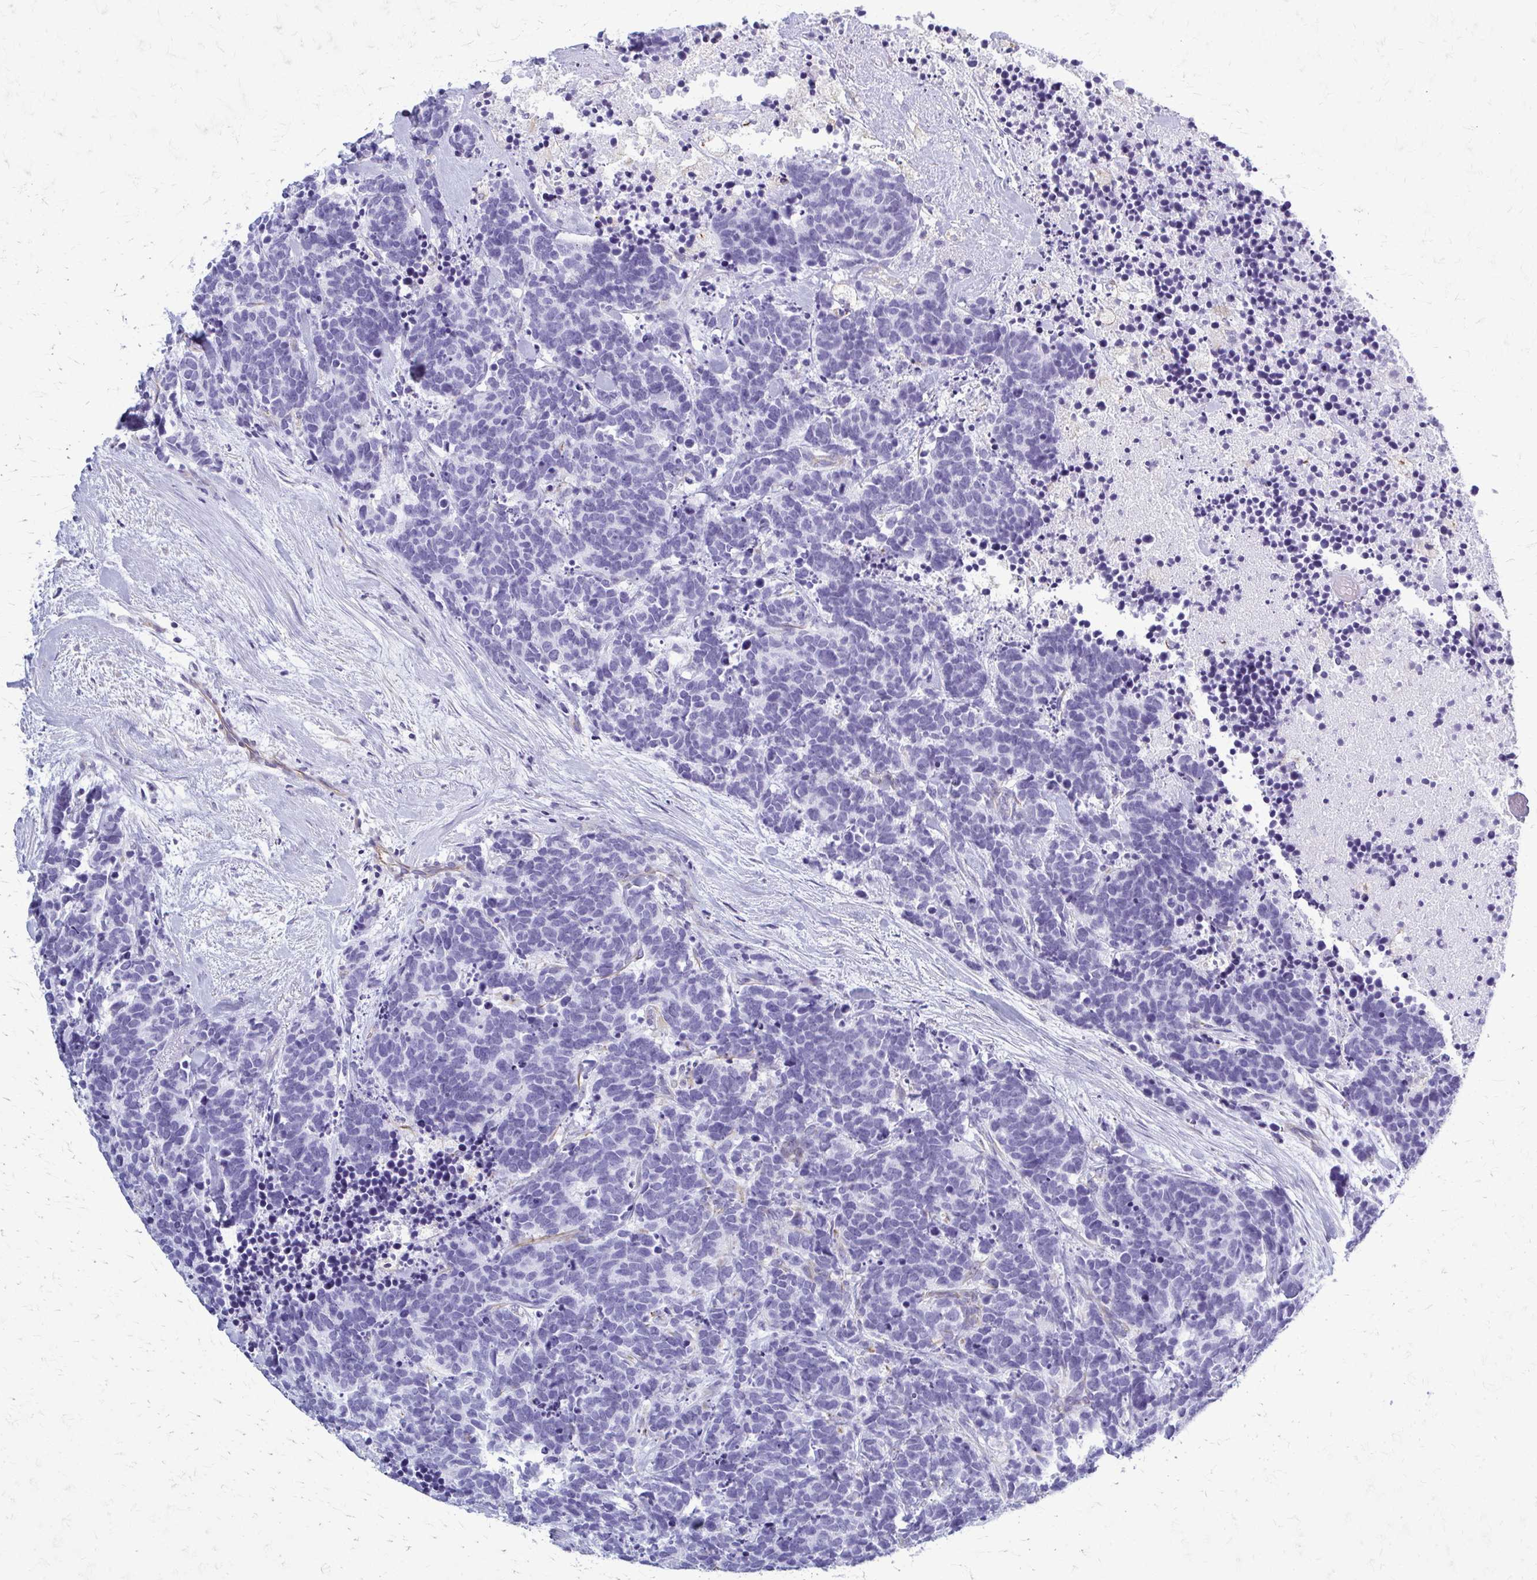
{"staining": {"intensity": "negative", "quantity": "none", "location": "none"}, "tissue": "carcinoid", "cell_type": "Tumor cells", "image_type": "cancer", "snomed": [{"axis": "morphology", "description": "Carcinoma, NOS"}, {"axis": "morphology", "description": "Carcinoid, malignant, NOS"}, {"axis": "topography", "description": "Prostate"}], "caption": "Histopathology image shows no protein staining in tumor cells of carcinoid tissue.", "gene": "GFAP", "patient": {"sex": "male", "age": 57}}